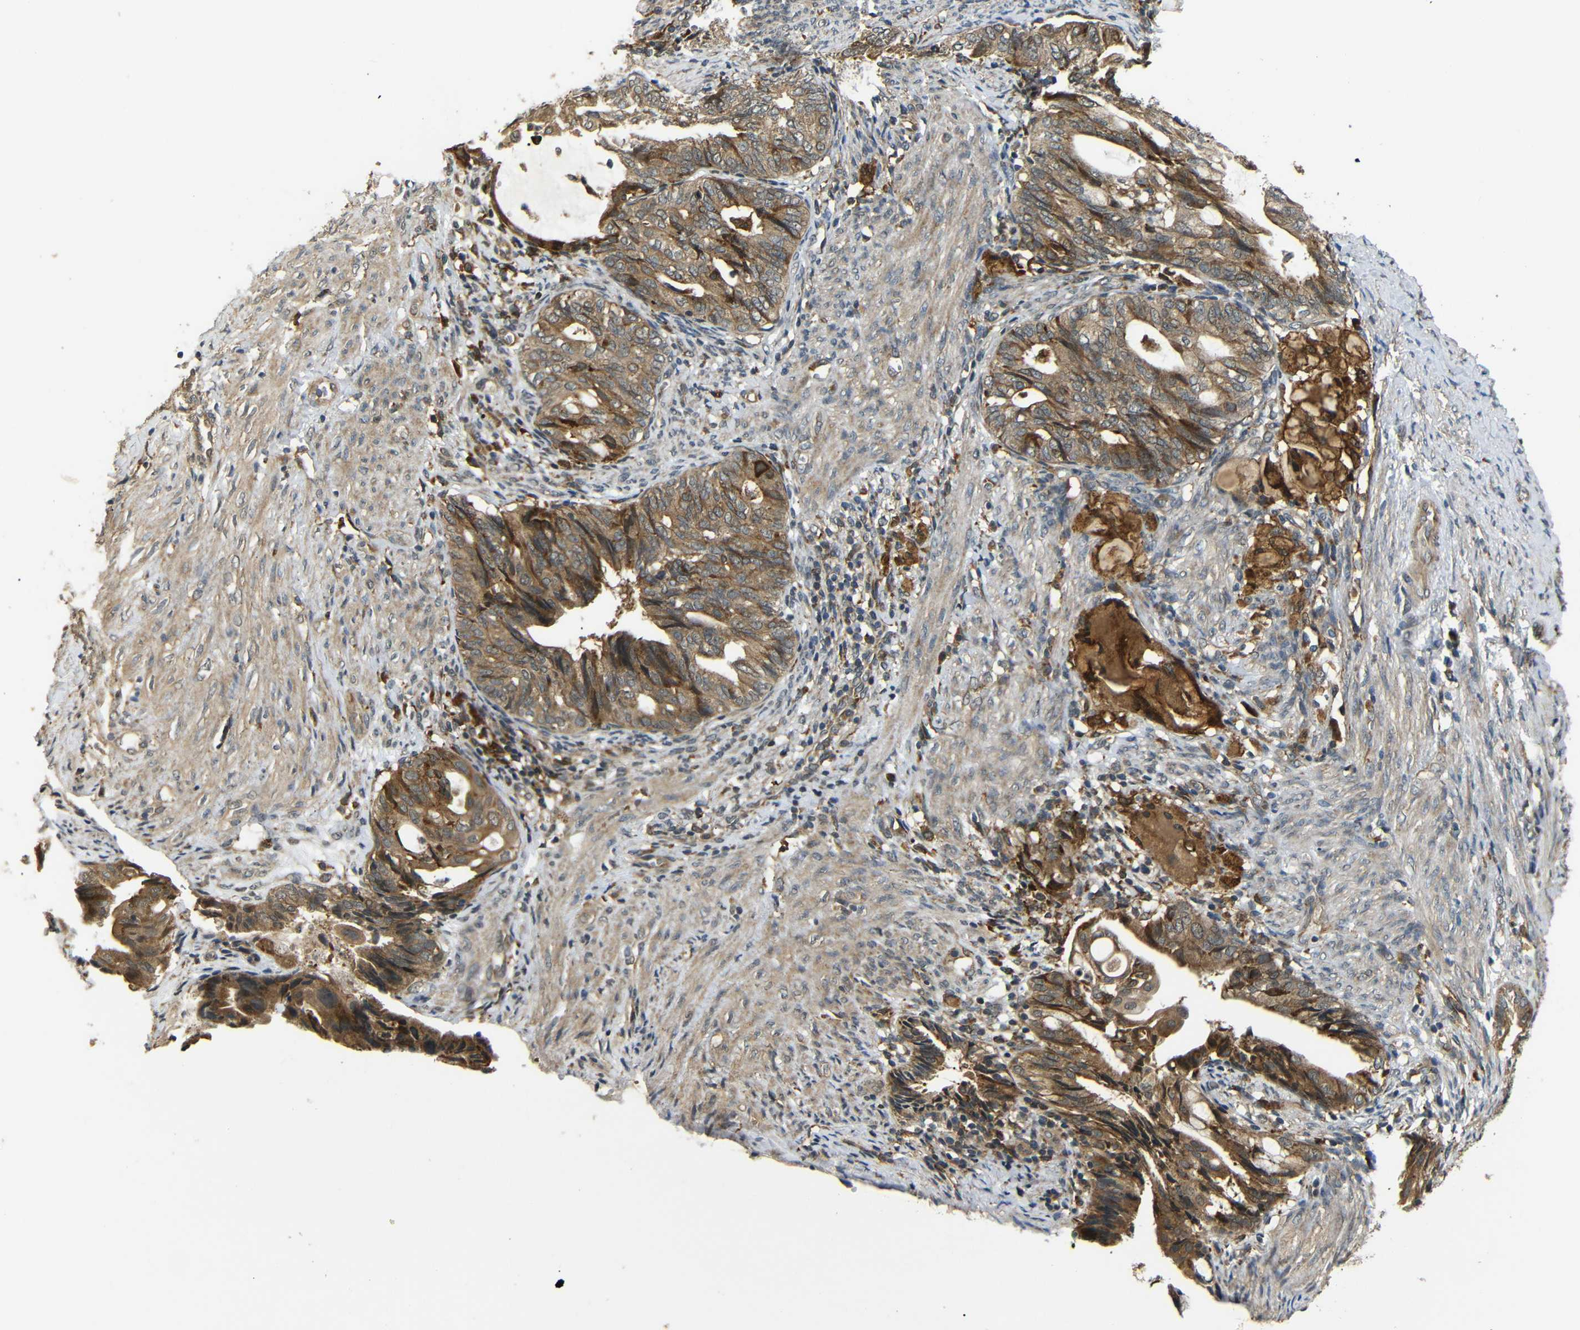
{"staining": {"intensity": "moderate", "quantity": ">75%", "location": "cytoplasmic/membranous"}, "tissue": "endometrial cancer", "cell_type": "Tumor cells", "image_type": "cancer", "snomed": [{"axis": "morphology", "description": "Adenocarcinoma, NOS"}, {"axis": "topography", "description": "Endometrium"}], "caption": "Protein staining displays moderate cytoplasmic/membranous staining in approximately >75% of tumor cells in adenocarcinoma (endometrial).", "gene": "EPHB2", "patient": {"sex": "female", "age": 86}}